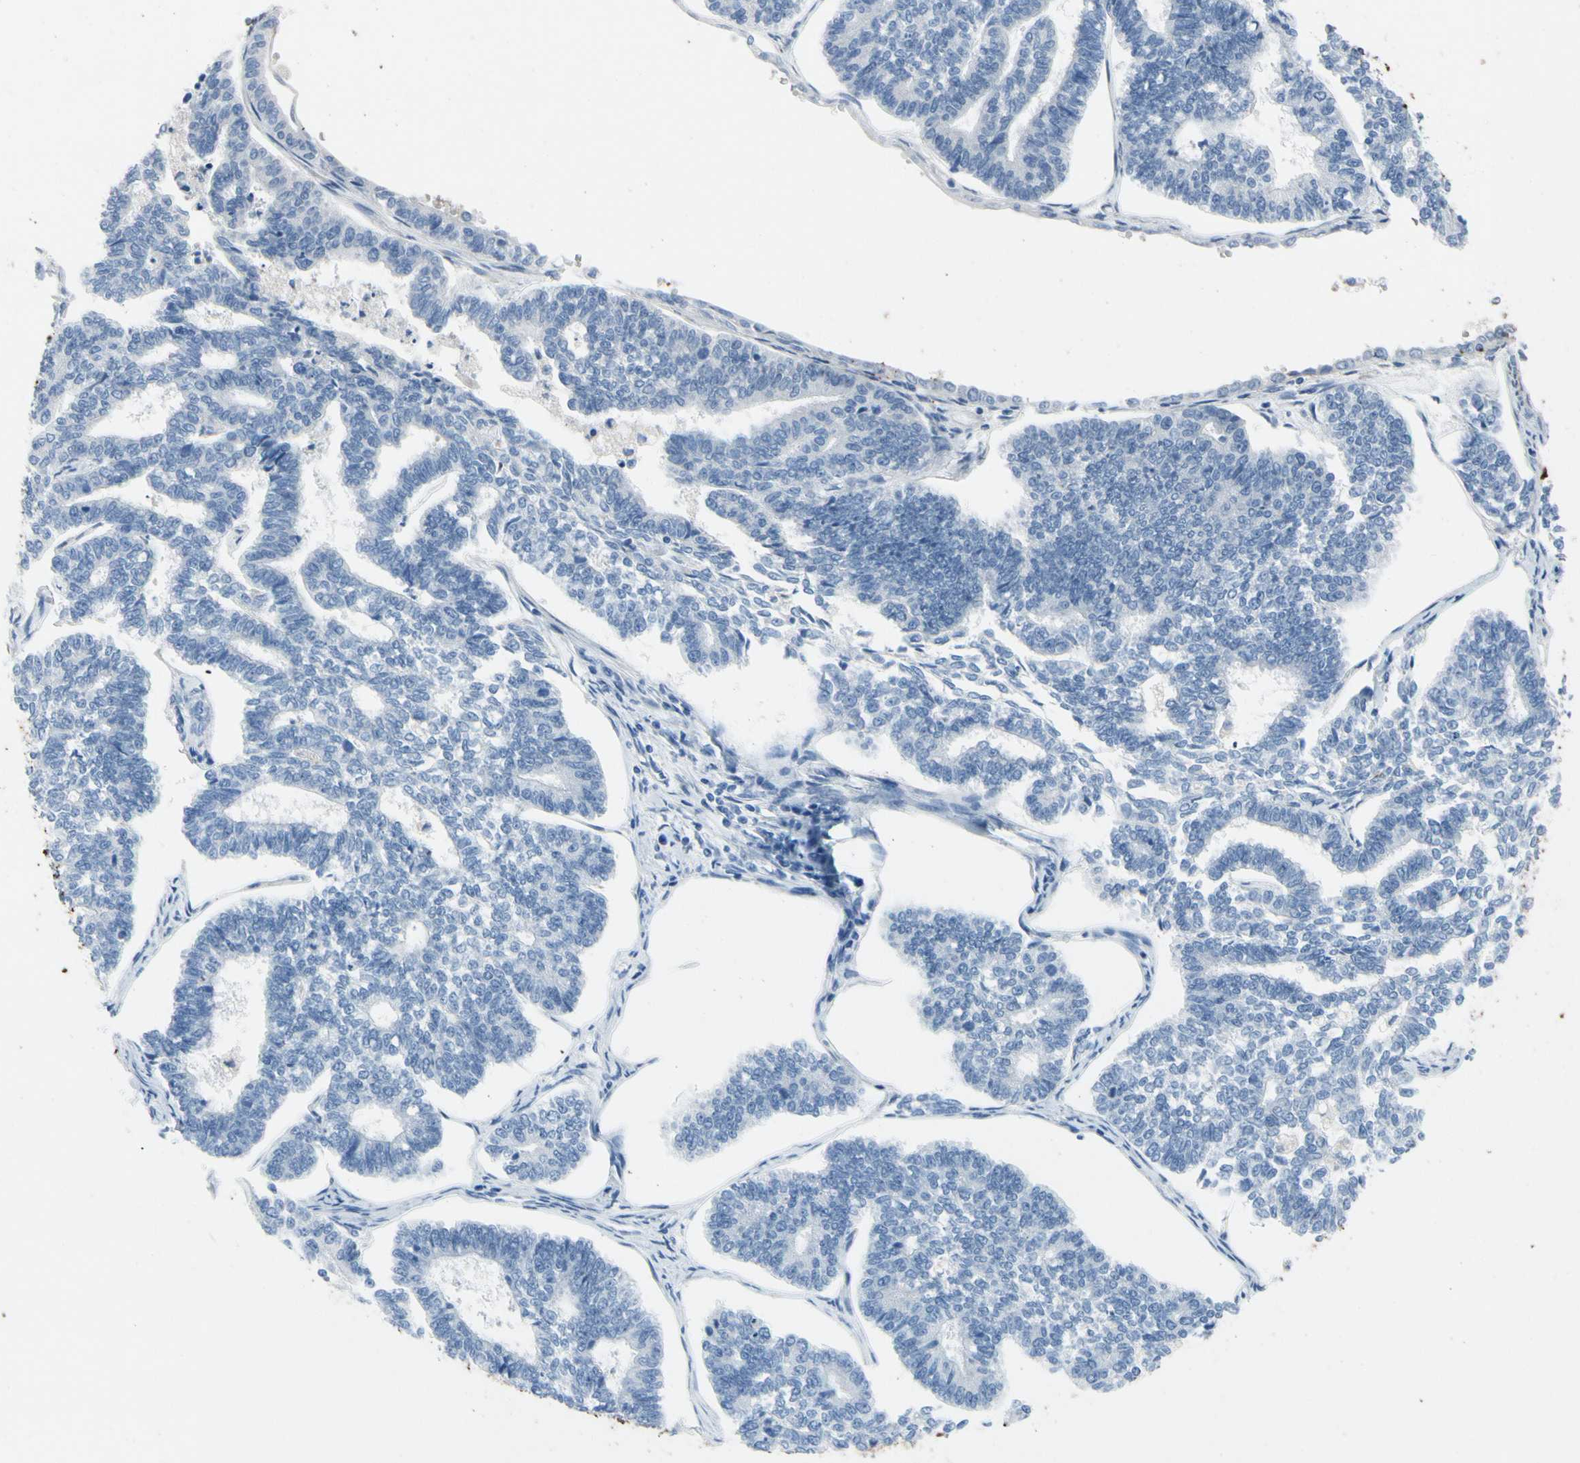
{"staining": {"intensity": "negative", "quantity": "none", "location": "none"}, "tissue": "endometrial cancer", "cell_type": "Tumor cells", "image_type": "cancer", "snomed": [{"axis": "morphology", "description": "Adenocarcinoma, NOS"}, {"axis": "topography", "description": "Endometrium"}], "caption": "This photomicrograph is of endometrial cancer (adenocarcinoma) stained with IHC to label a protein in brown with the nuclei are counter-stained blue. There is no expression in tumor cells.", "gene": "MUC5B", "patient": {"sex": "female", "age": 70}}